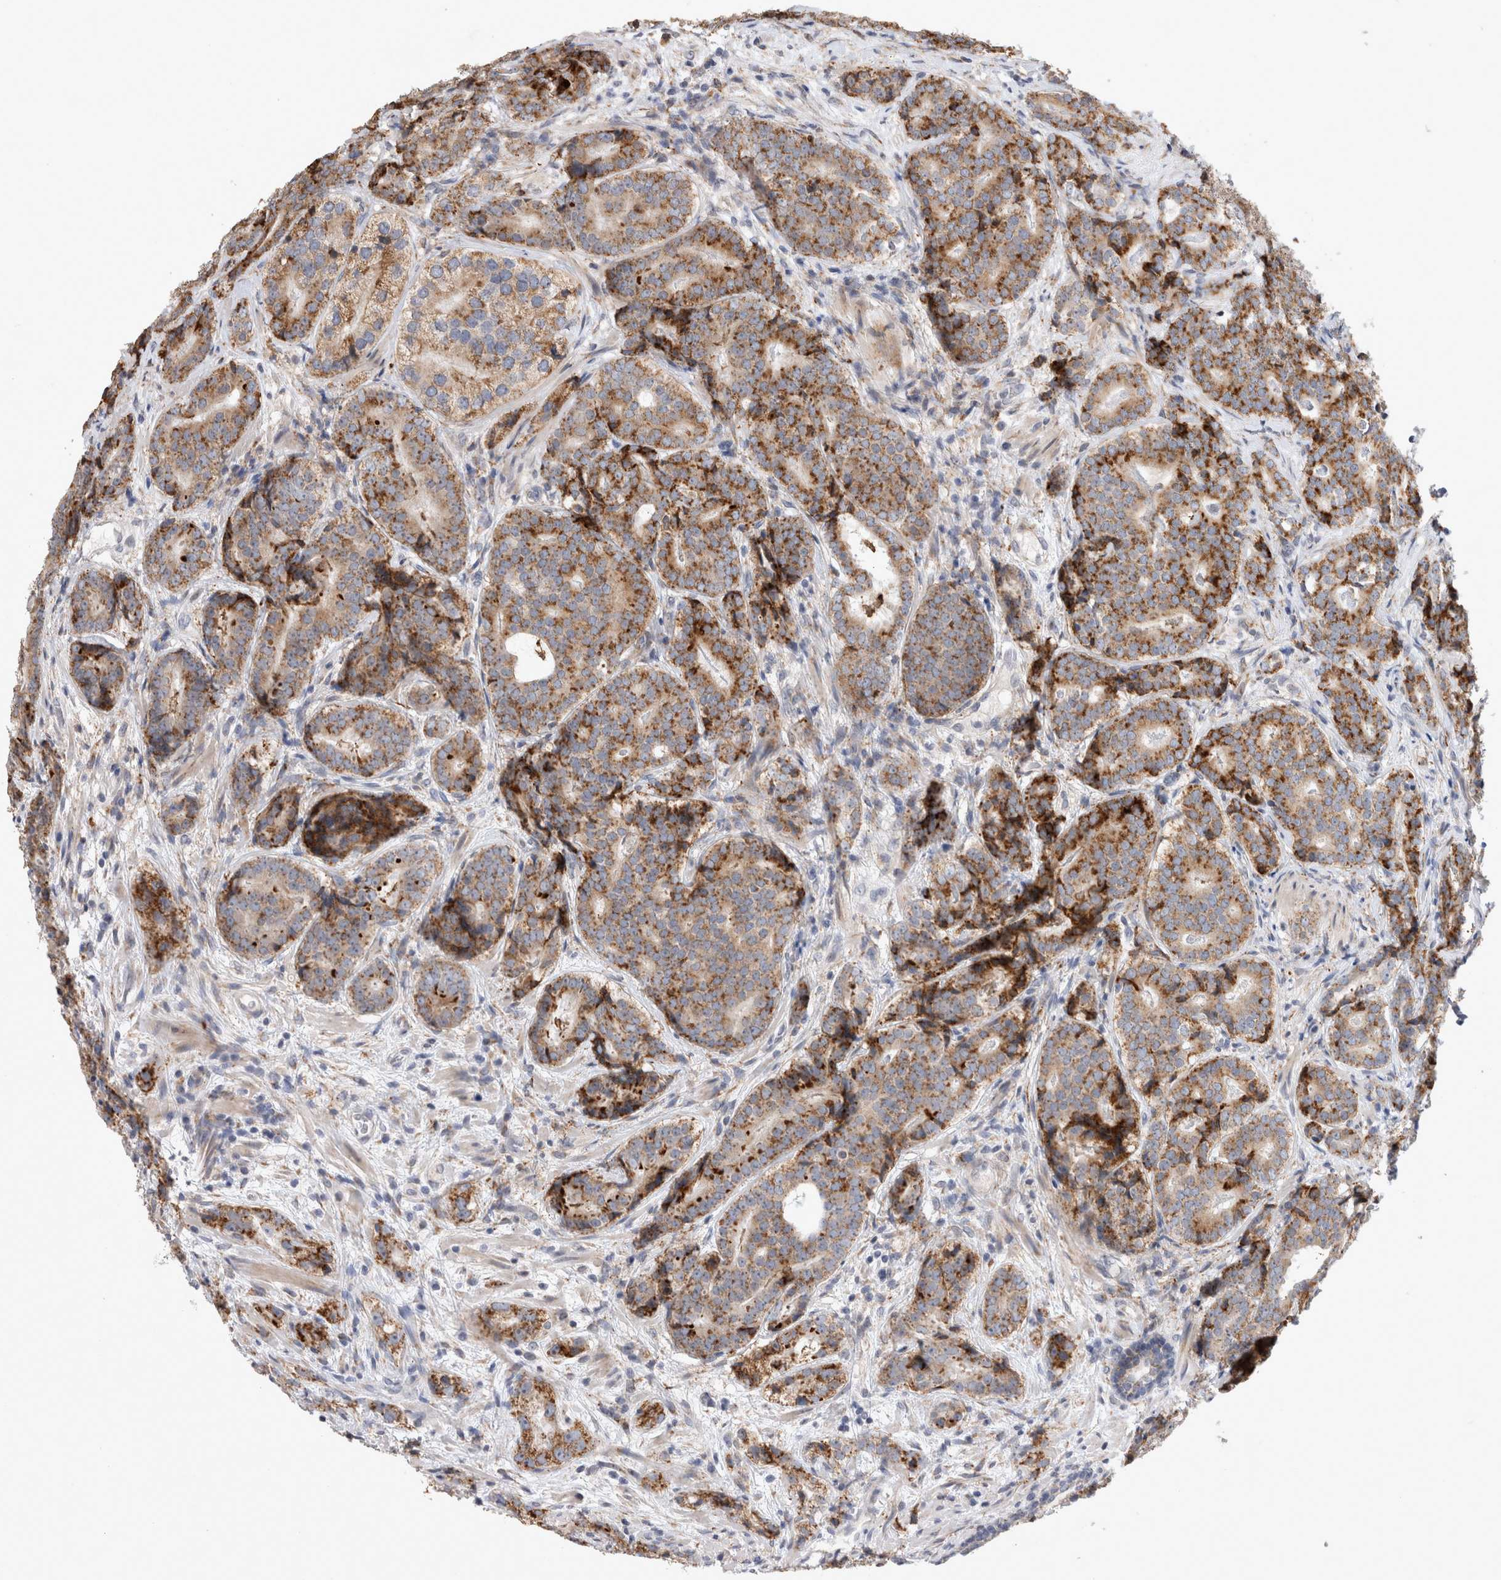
{"staining": {"intensity": "moderate", "quantity": ">75%", "location": "cytoplasmic/membranous"}, "tissue": "prostate cancer", "cell_type": "Tumor cells", "image_type": "cancer", "snomed": [{"axis": "morphology", "description": "Adenocarcinoma, High grade"}, {"axis": "topography", "description": "Prostate"}], "caption": "Immunohistochemical staining of prostate cancer displays medium levels of moderate cytoplasmic/membranous protein staining in approximately >75% of tumor cells.", "gene": "TRMT9B", "patient": {"sex": "male", "age": 56}}